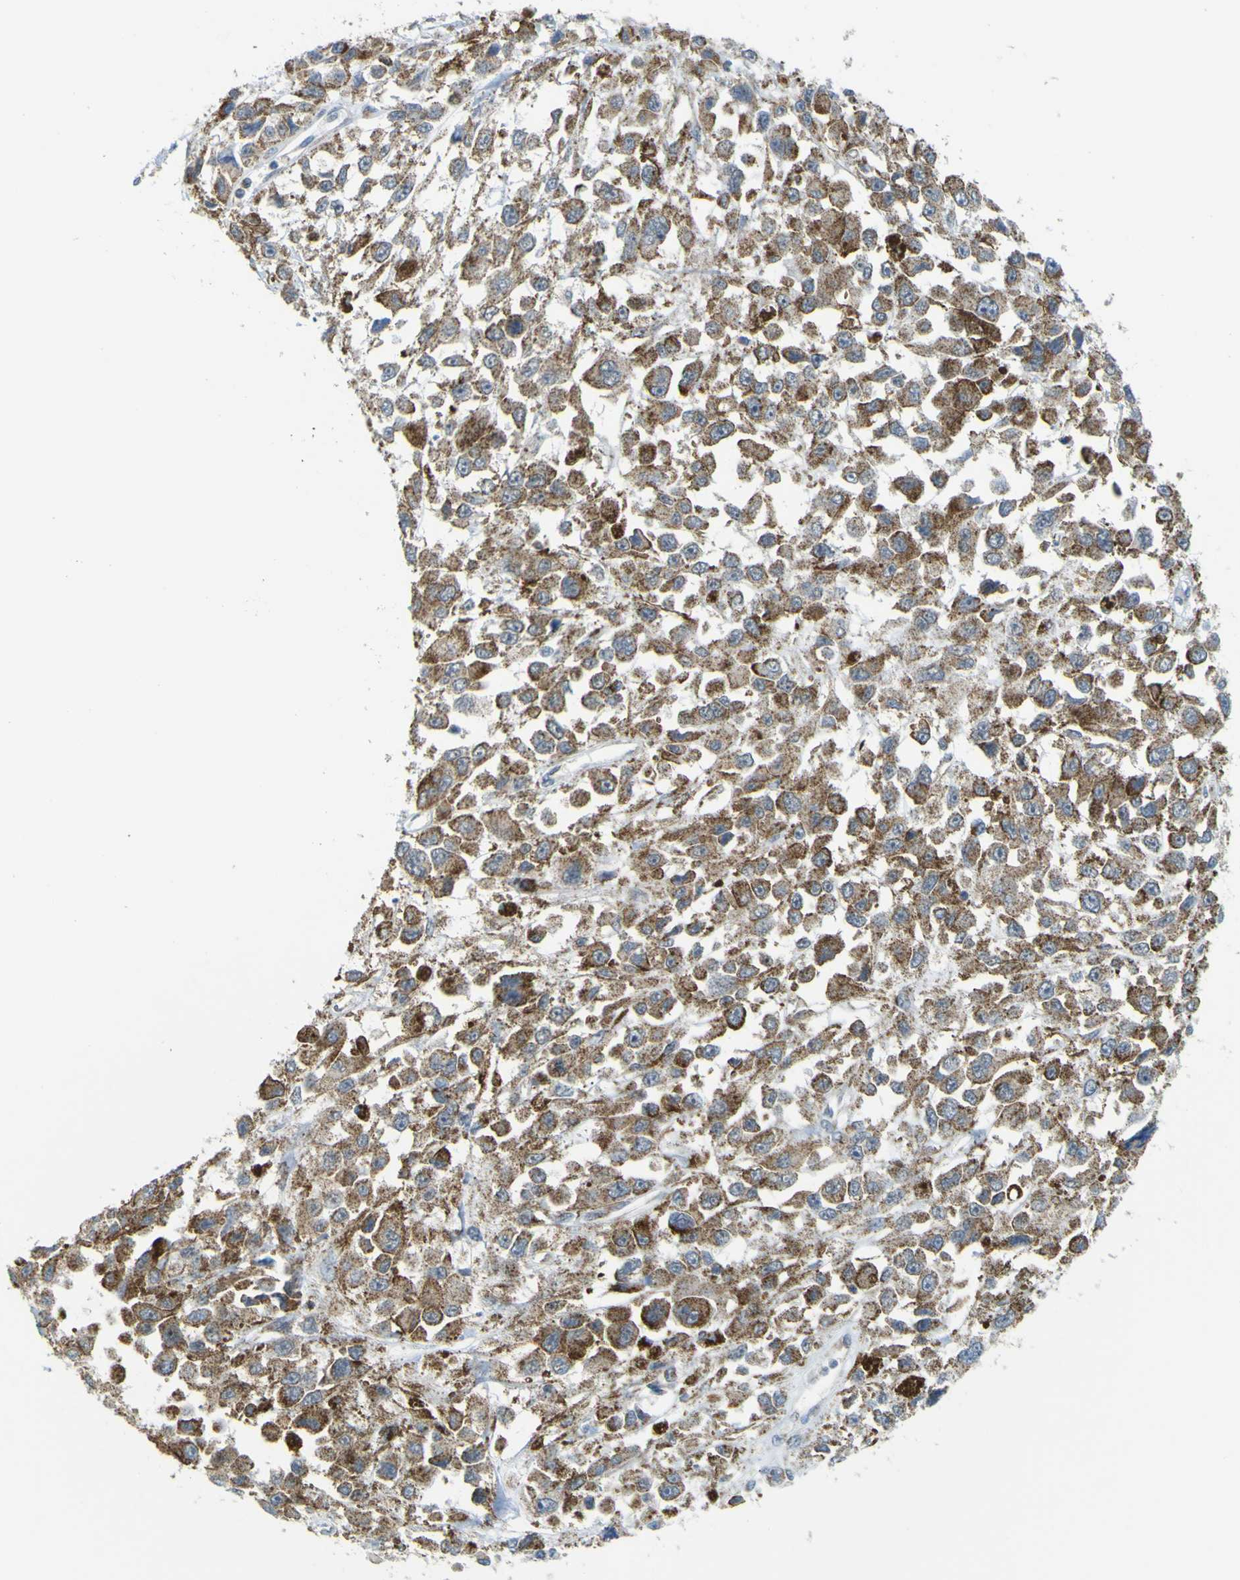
{"staining": {"intensity": "moderate", "quantity": ">75%", "location": "cytoplasmic/membranous"}, "tissue": "melanoma", "cell_type": "Tumor cells", "image_type": "cancer", "snomed": [{"axis": "morphology", "description": "Malignant melanoma, Metastatic site"}, {"axis": "topography", "description": "Lymph node"}], "caption": "Moderate cytoplasmic/membranous protein positivity is present in approximately >75% of tumor cells in melanoma. Ihc stains the protein of interest in brown and the nuclei are stained blue.", "gene": "ACBD5", "patient": {"sex": "male", "age": 59}}